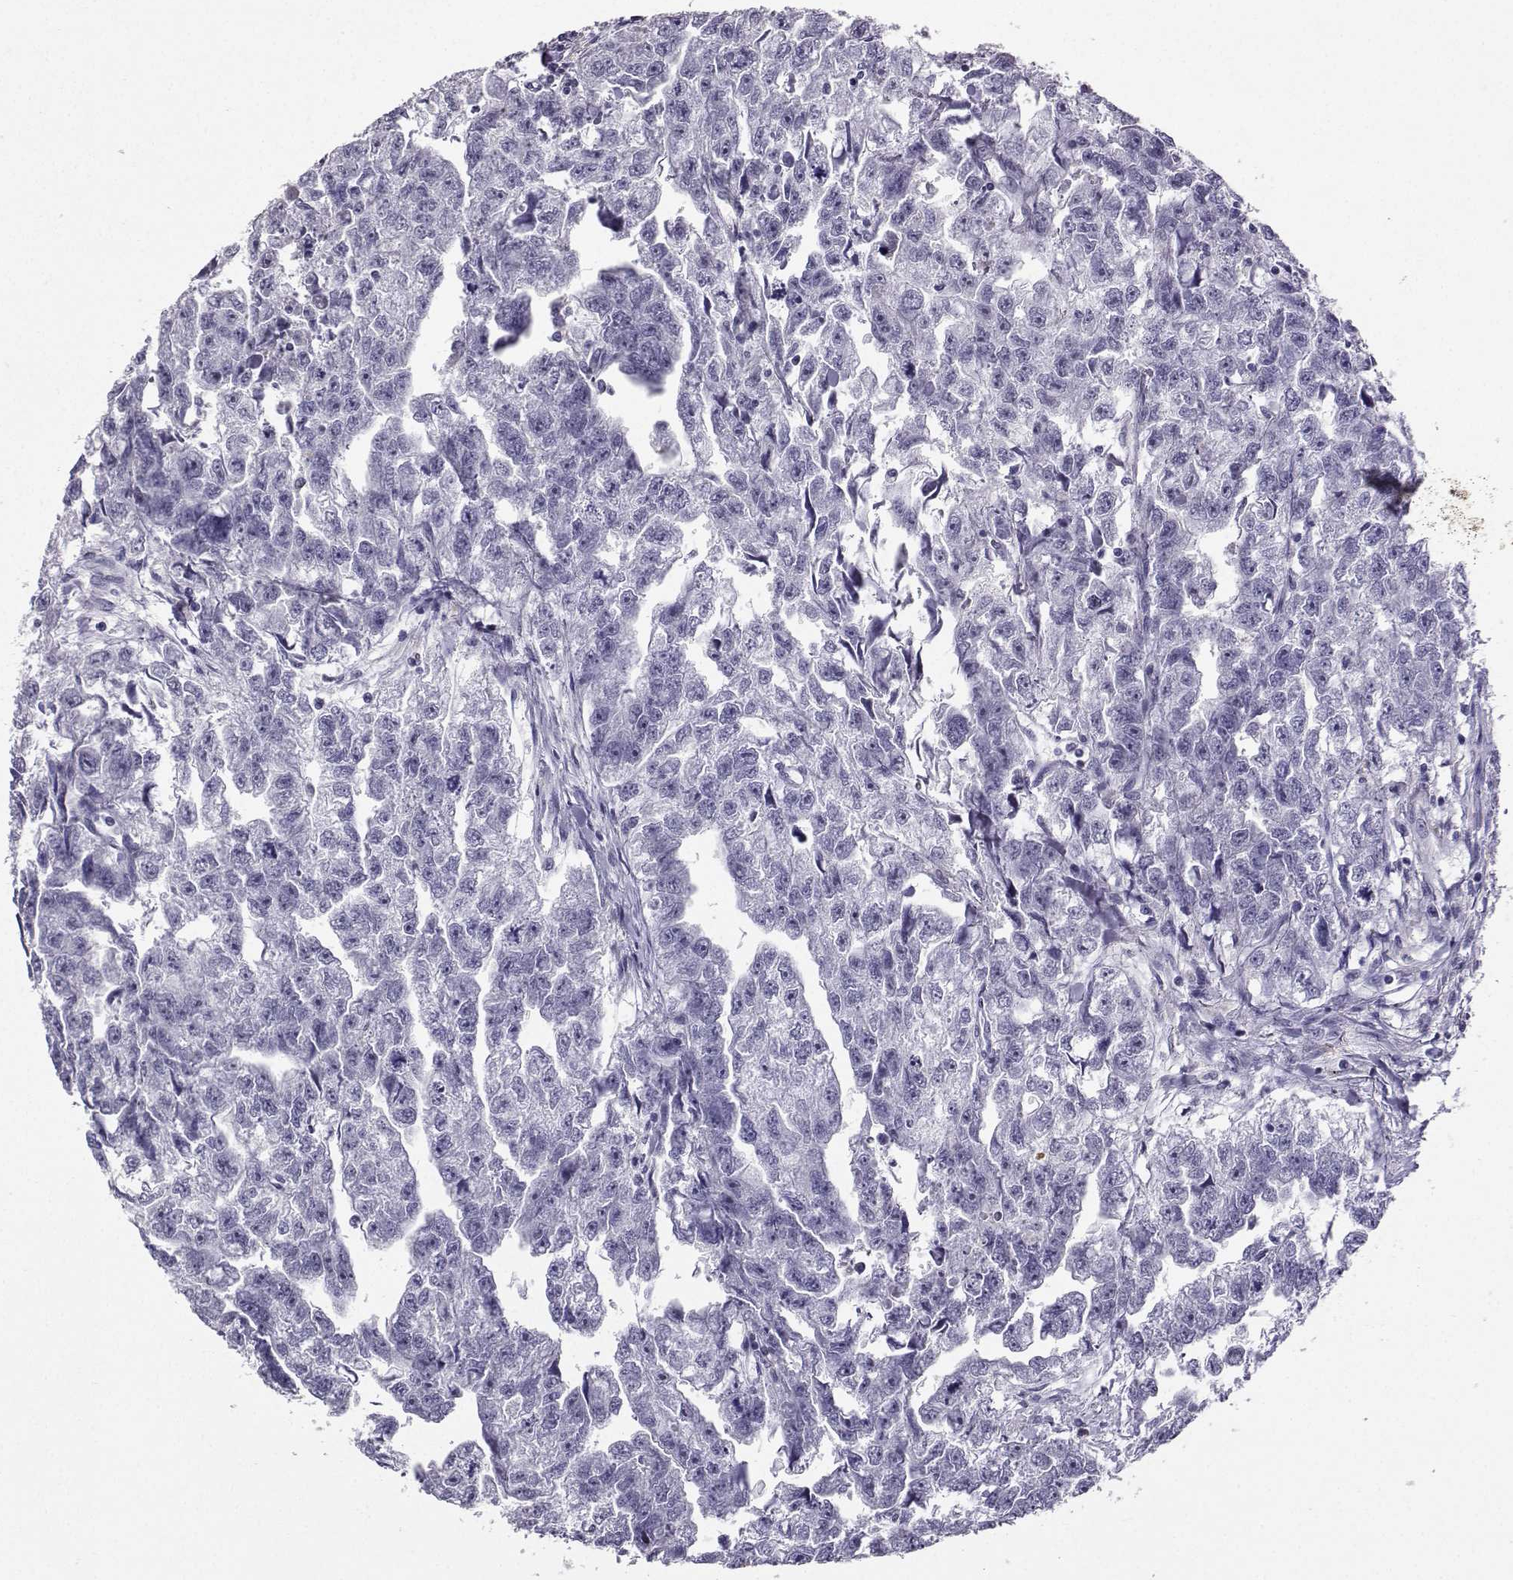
{"staining": {"intensity": "negative", "quantity": "none", "location": "none"}, "tissue": "testis cancer", "cell_type": "Tumor cells", "image_type": "cancer", "snomed": [{"axis": "morphology", "description": "Carcinoma, Embryonal, NOS"}, {"axis": "morphology", "description": "Teratoma, malignant, NOS"}, {"axis": "topography", "description": "Testis"}], "caption": "Human testis cancer stained for a protein using immunohistochemistry (IHC) demonstrates no positivity in tumor cells.", "gene": "TBR1", "patient": {"sex": "male", "age": 44}}